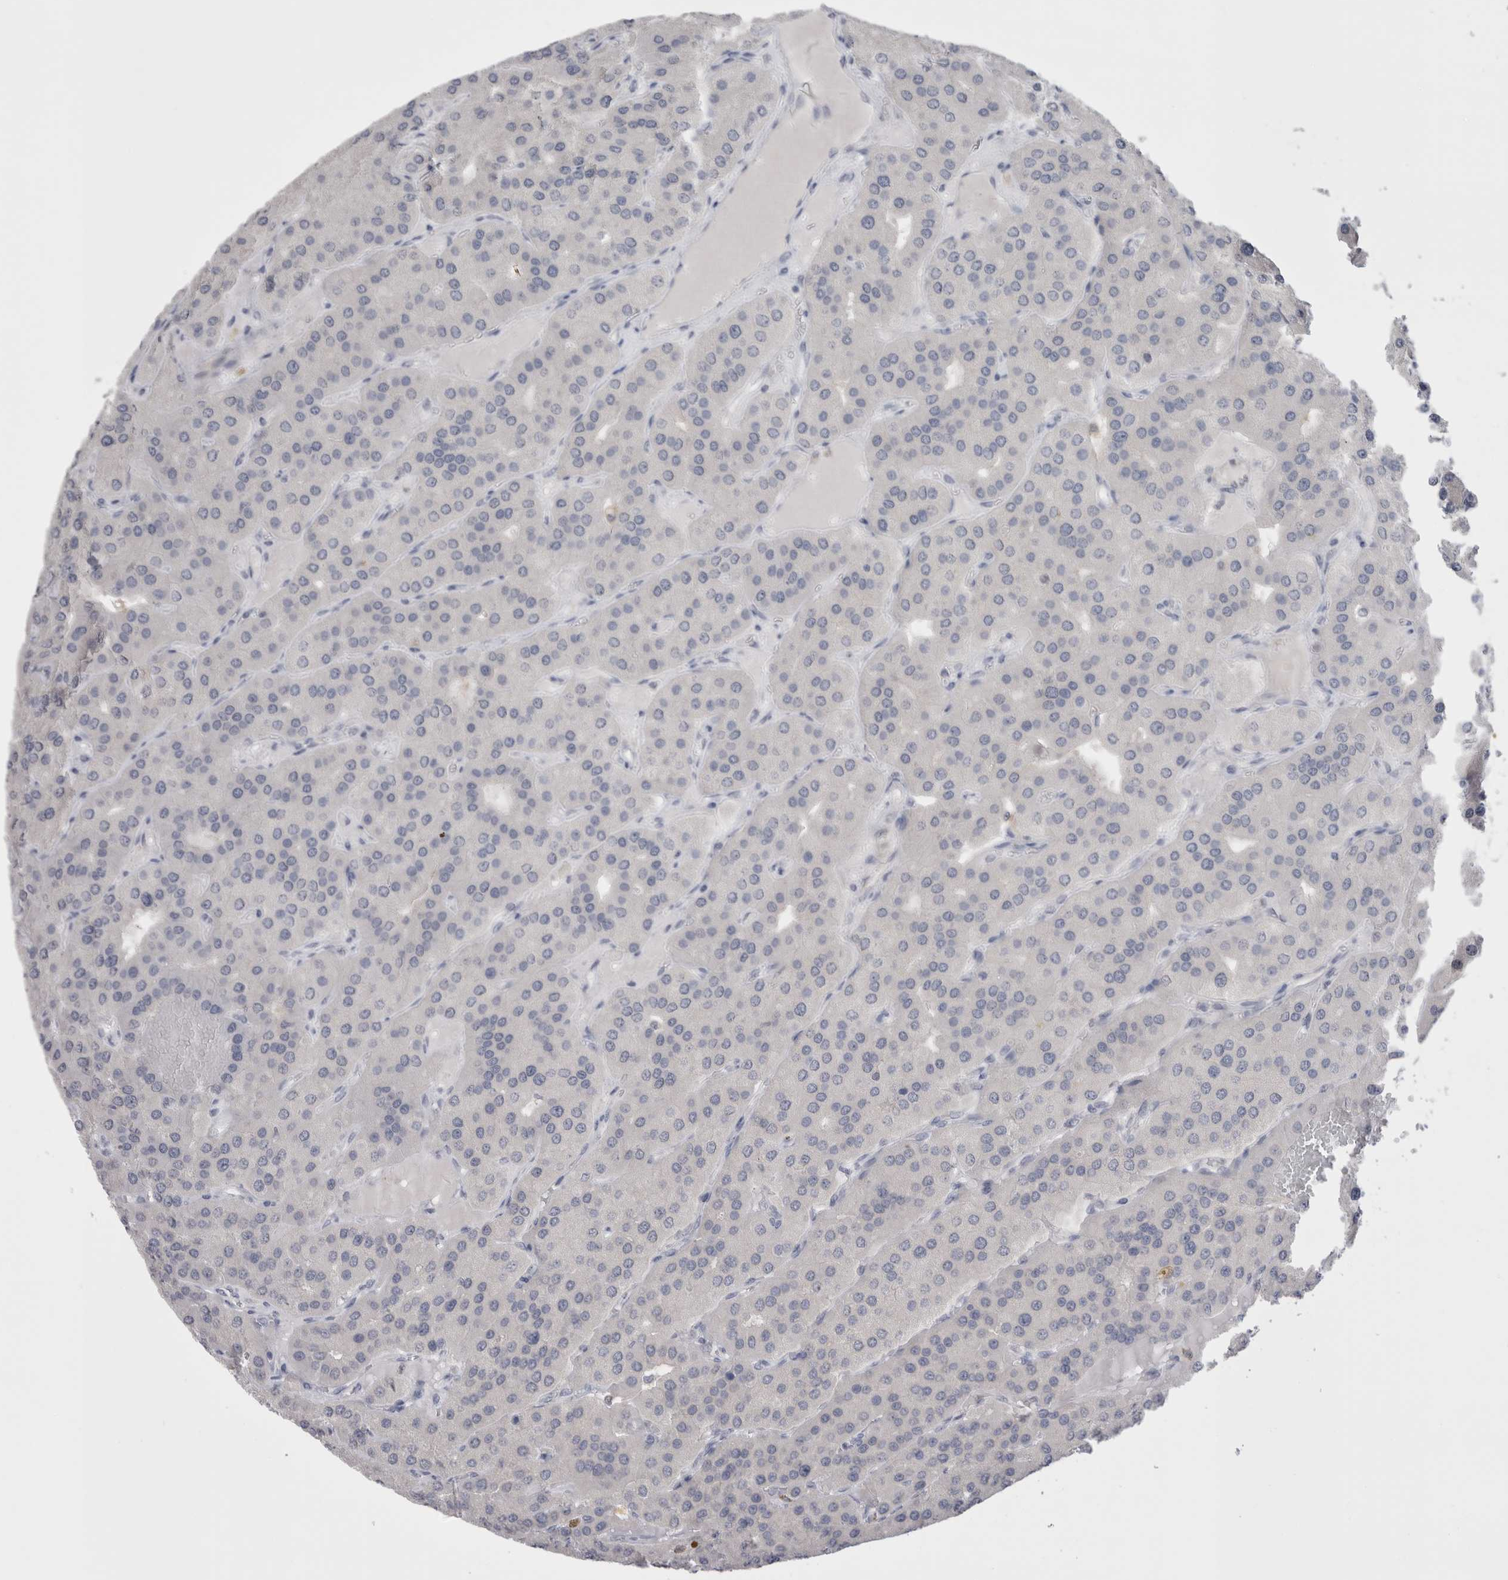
{"staining": {"intensity": "weak", "quantity": "25%-75%", "location": "cytoplasmic/membranous"}, "tissue": "parathyroid gland", "cell_type": "Glandular cells", "image_type": "normal", "snomed": [{"axis": "morphology", "description": "Normal tissue, NOS"}, {"axis": "morphology", "description": "Adenoma, NOS"}, {"axis": "topography", "description": "Parathyroid gland"}], "caption": "This micrograph exhibits normal parathyroid gland stained with IHC to label a protein in brown. The cytoplasmic/membranous of glandular cells show weak positivity for the protein. Nuclei are counter-stained blue.", "gene": "SUCNR1", "patient": {"sex": "female", "age": 86}}